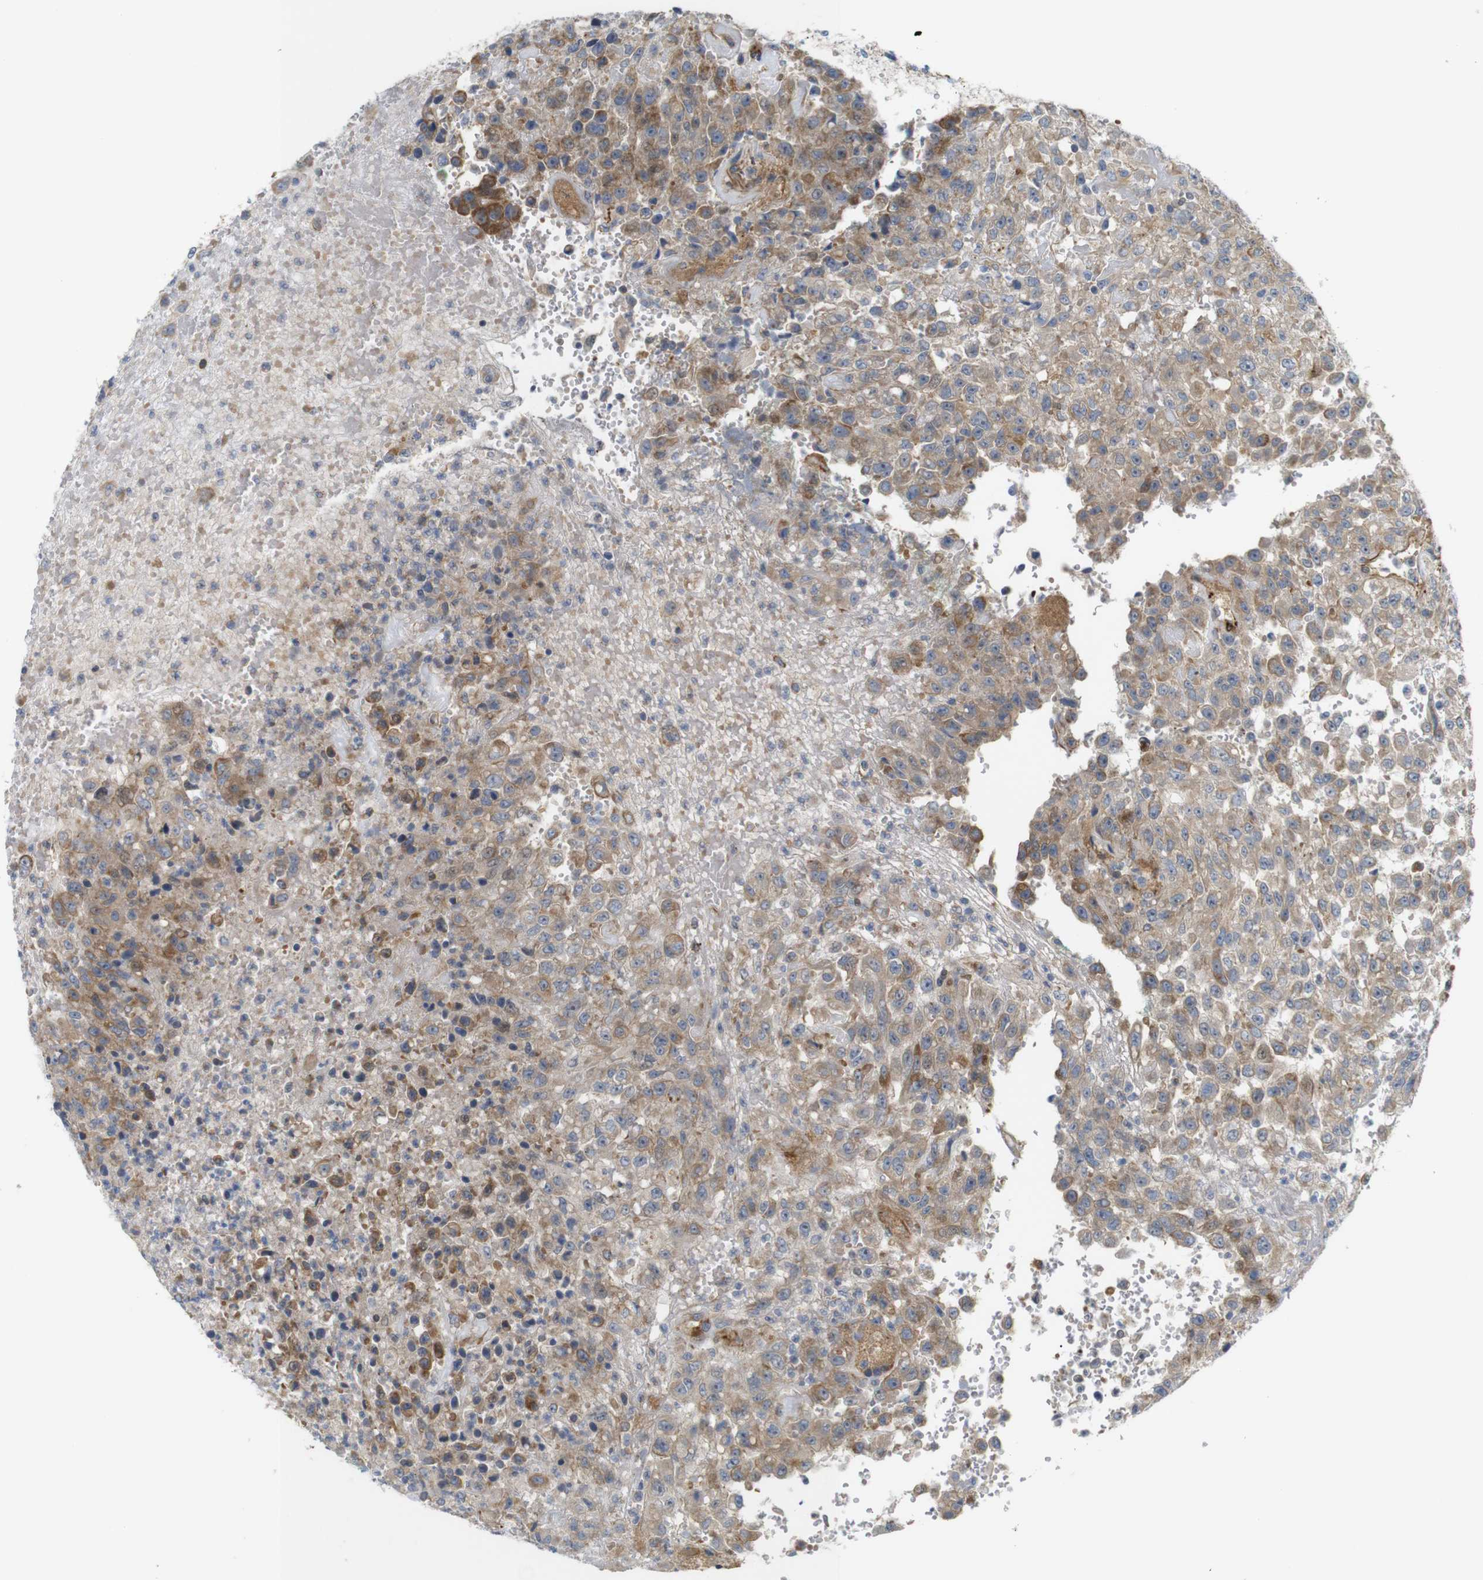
{"staining": {"intensity": "moderate", "quantity": ">75%", "location": "cytoplasmic/membranous"}, "tissue": "urothelial cancer", "cell_type": "Tumor cells", "image_type": "cancer", "snomed": [{"axis": "morphology", "description": "Urothelial carcinoma, High grade"}, {"axis": "topography", "description": "Urinary bladder"}], "caption": "This is a micrograph of immunohistochemistry staining of high-grade urothelial carcinoma, which shows moderate expression in the cytoplasmic/membranous of tumor cells.", "gene": "RPTOR", "patient": {"sex": "male", "age": 46}}